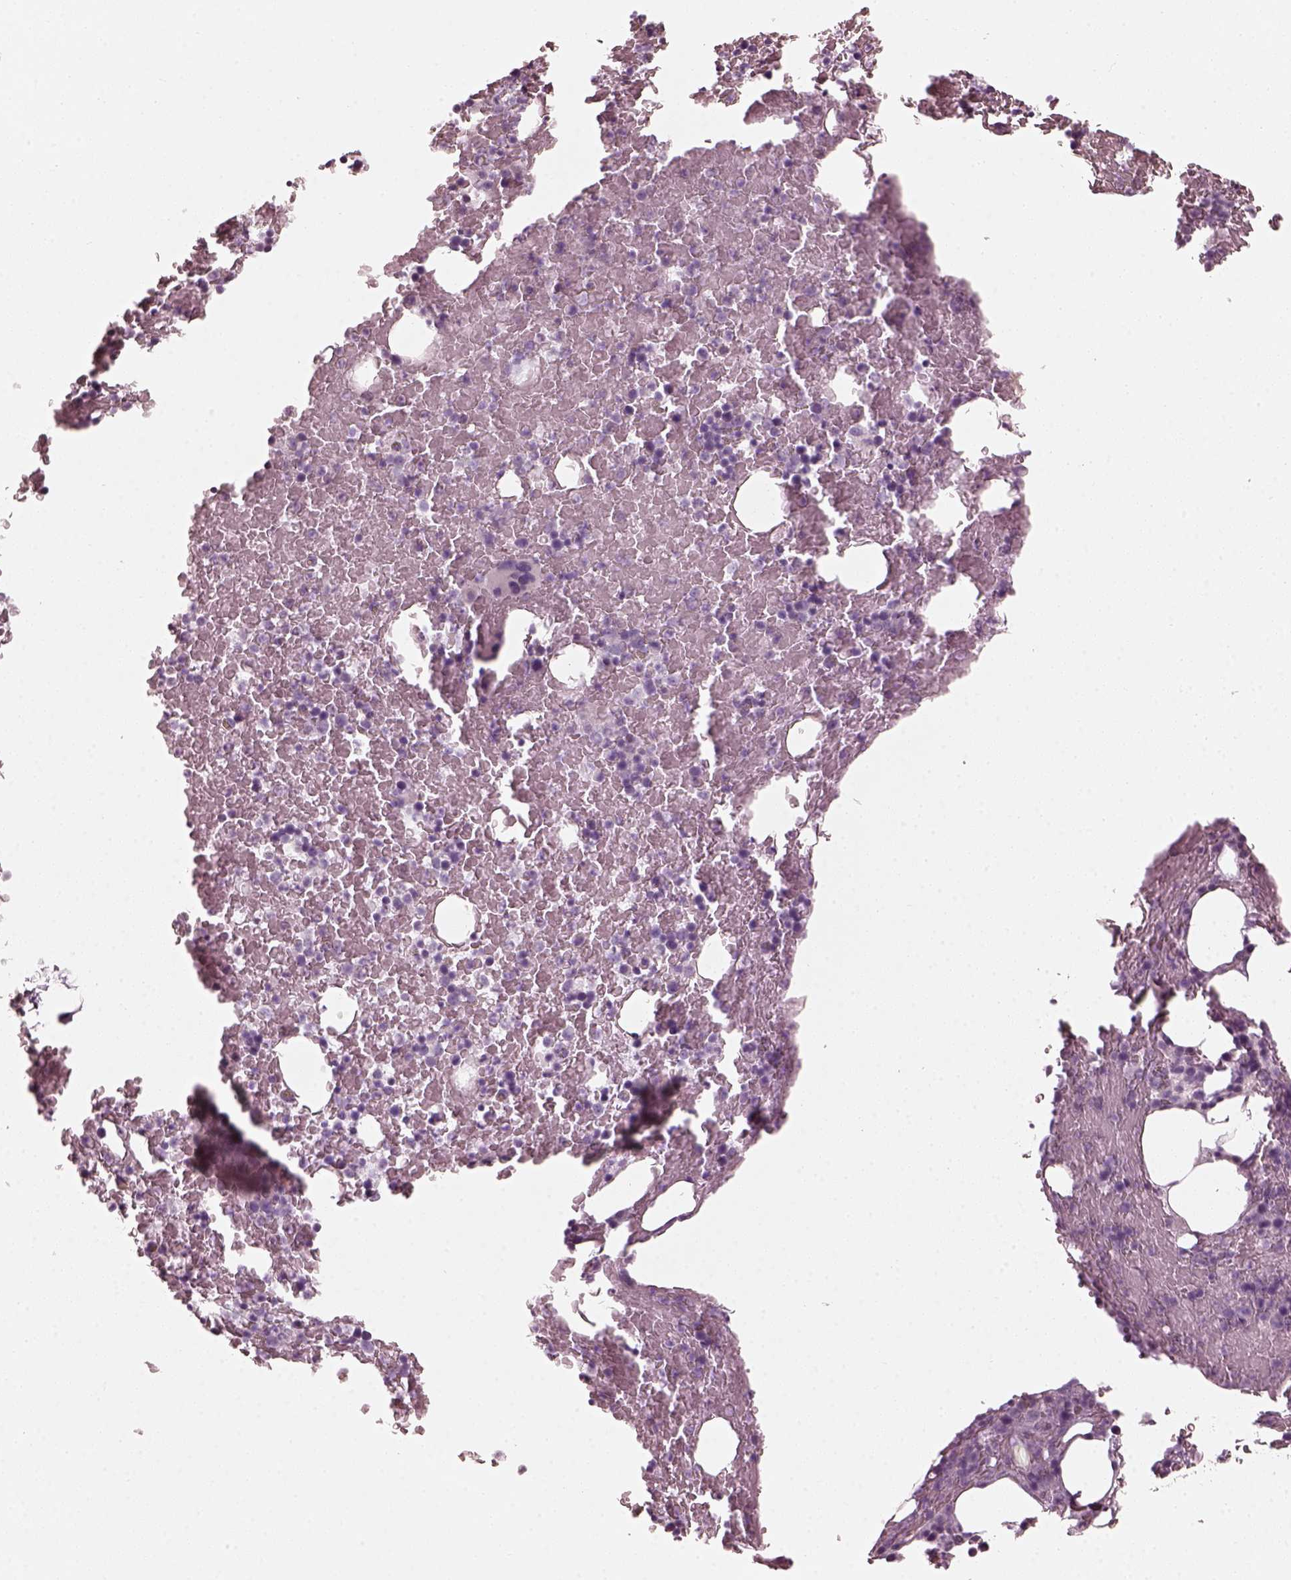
{"staining": {"intensity": "negative", "quantity": "none", "location": "none"}, "tissue": "bone marrow", "cell_type": "Hematopoietic cells", "image_type": "normal", "snomed": [{"axis": "morphology", "description": "Normal tissue, NOS"}, {"axis": "topography", "description": "Bone marrow"}], "caption": "This image is of benign bone marrow stained with immunohistochemistry (IHC) to label a protein in brown with the nuclei are counter-stained blue. There is no positivity in hematopoietic cells. The staining was performed using DAB (3,3'-diaminobenzidine) to visualize the protein expression in brown, while the nuclei were stained in blue with hematoxylin (Magnification: 20x).", "gene": "SAXO2", "patient": {"sex": "male", "age": 72}}